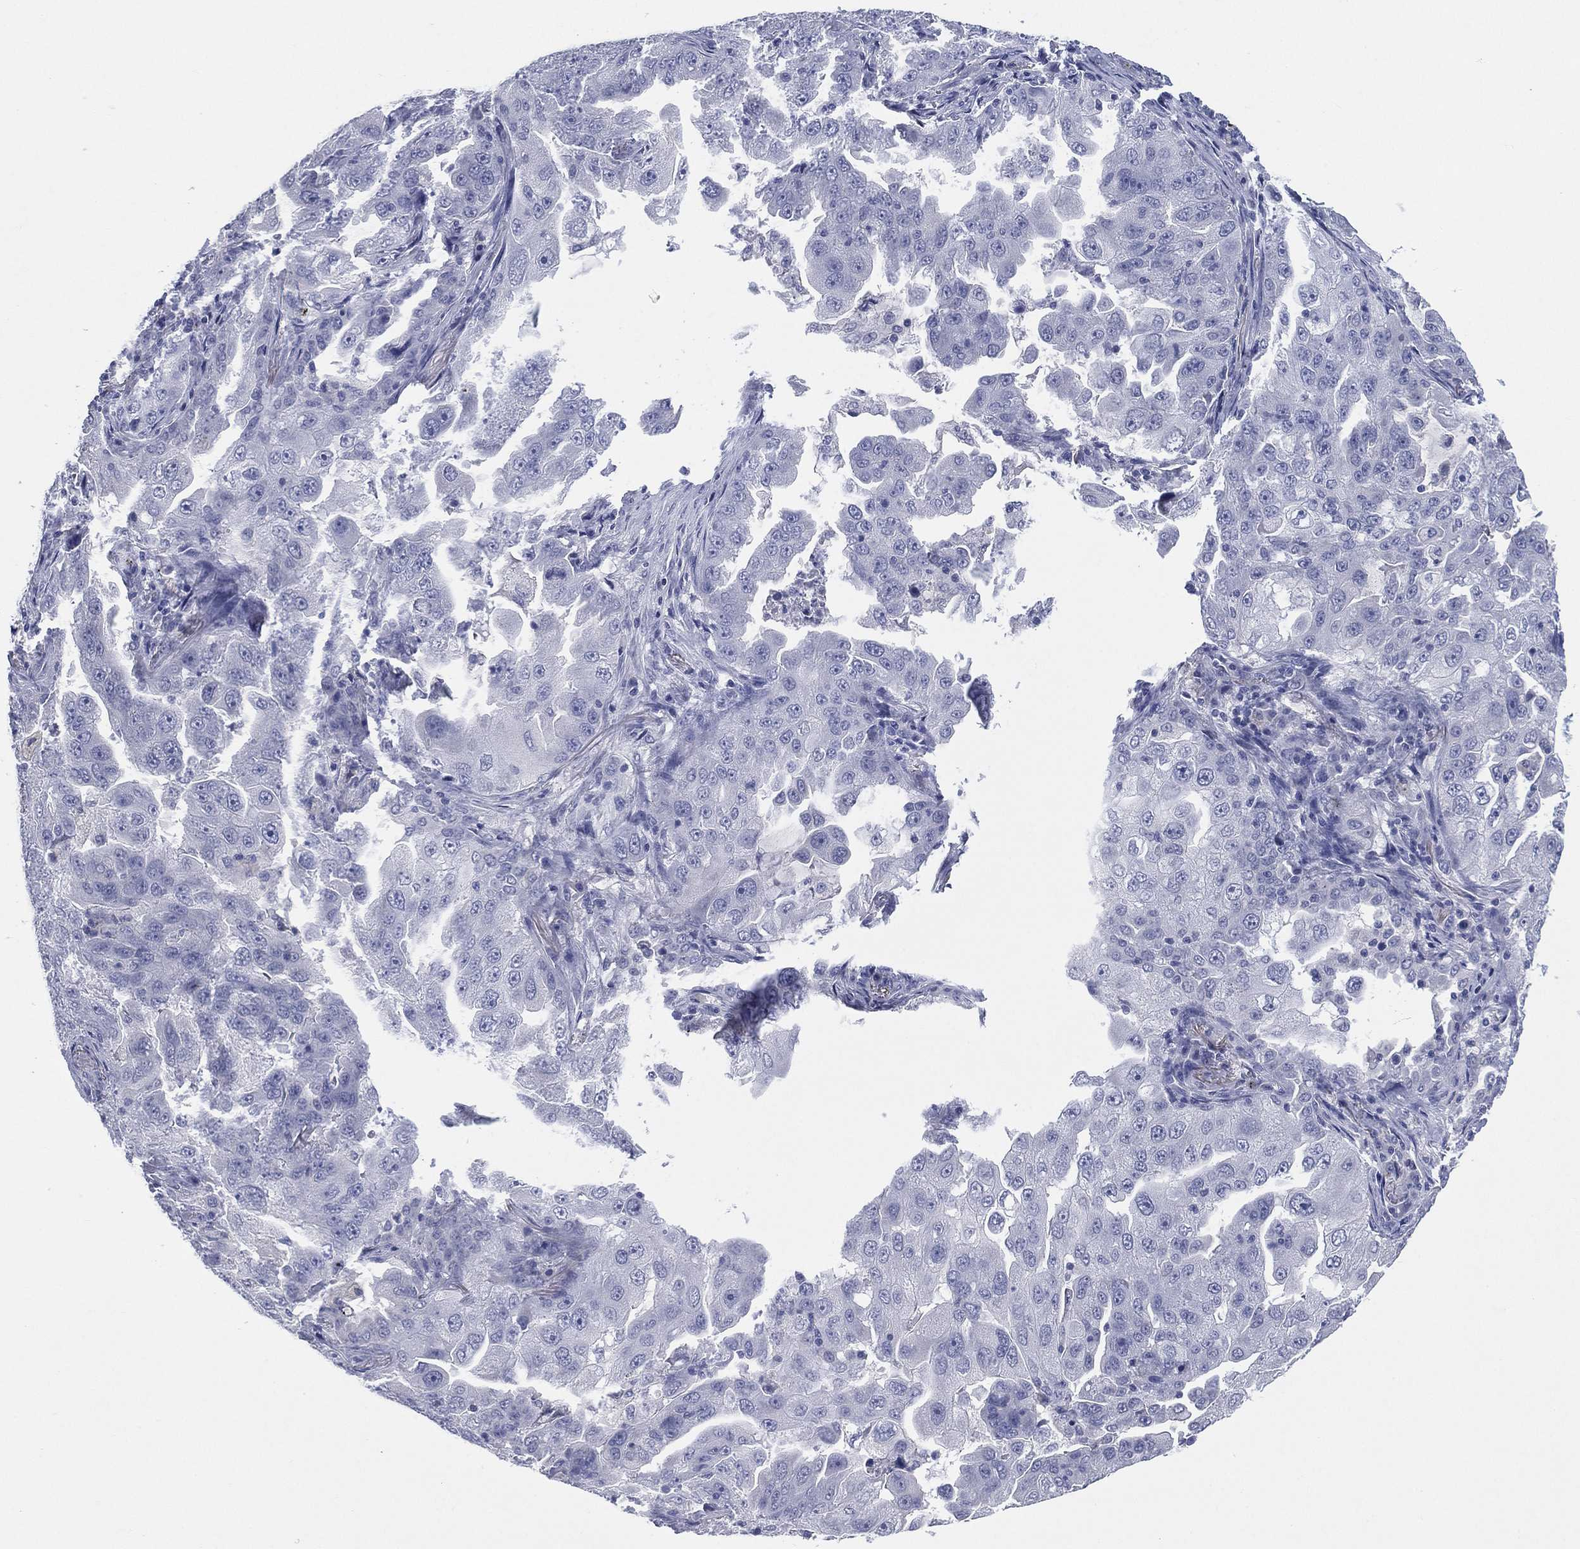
{"staining": {"intensity": "negative", "quantity": "none", "location": "none"}, "tissue": "lung cancer", "cell_type": "Tumor cells", "image_type": "cancer", "snomed": [{"axis": "morphology", "description": "Adenocarcinoma, NOS"}, {"axis": "topography", "description": "Lung"}], "caption": "Tumor cells are negative for brown protein staining in adenocarcinoma (lung). (DAB (3,3'-diaminobenzidine) immunohistochemistry (IHC) with hematoxylin counter stain).", "gene": "KRT35", "patient": {"sex": "female", "age": 61}}